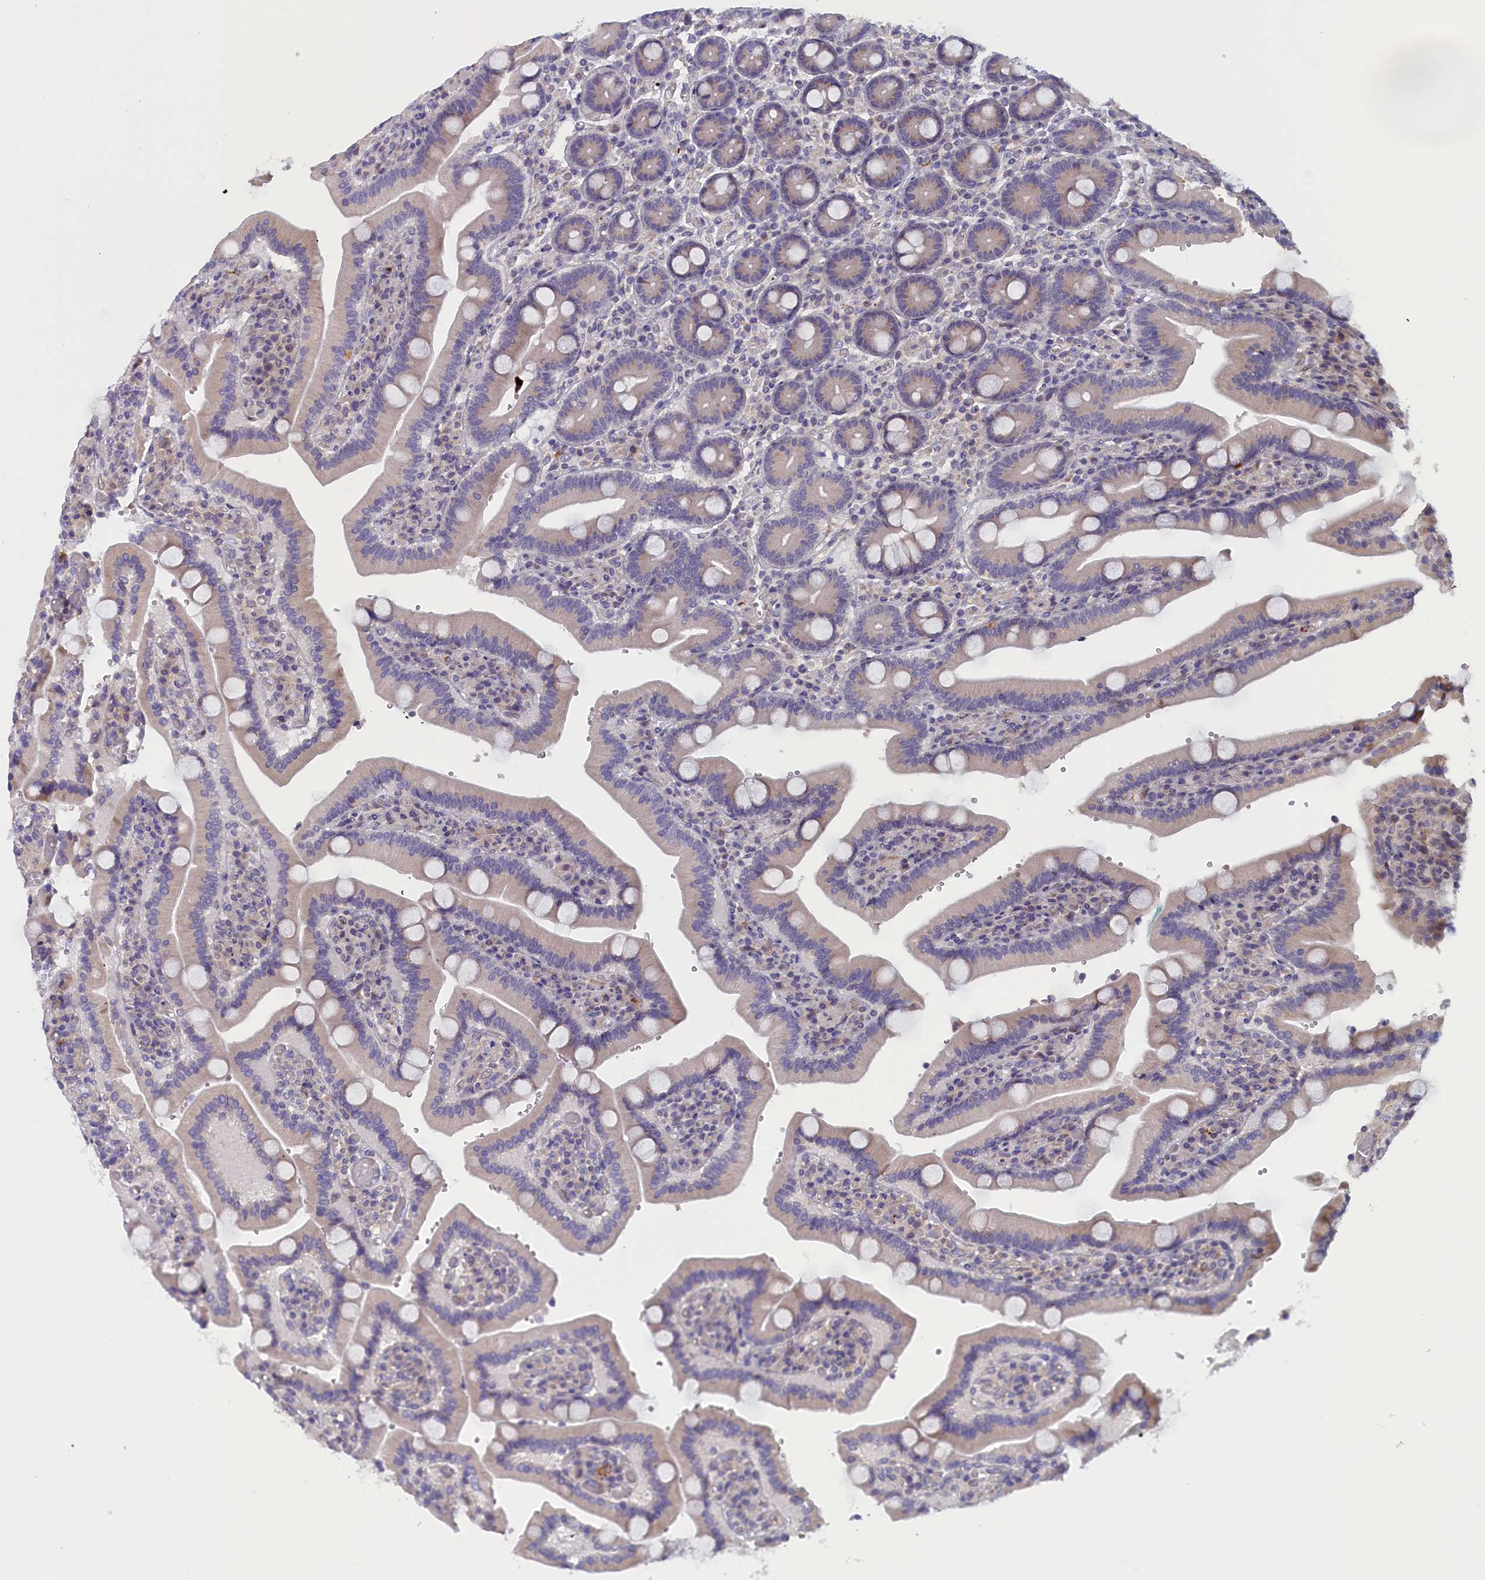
{"staining": {"intensity": "moderate", "quantity": "25%-75%", "location": "cytoplasmic/membranous"}, "tissue": "duodenum", "cell_type": "Glandular cells", "image_type": "normal", "snomed": [{"axis": "morphology", "description": "Normal tissue, NOS"}, {"axis": "topography", "description": "Duodenum"}], "caption": "Immunohistochemical staining of normal duodenum reveals medium levels of moderate cytoplasmic/membranous expression in about 25%-75% of glandular cells. The staining is performed using DAB brown chromogen to label protein expression. The nuclei are counter-stained blue using hematoxylin.", "gene": "IGFALS", "patient": {"sex": "female", "age": 62}}